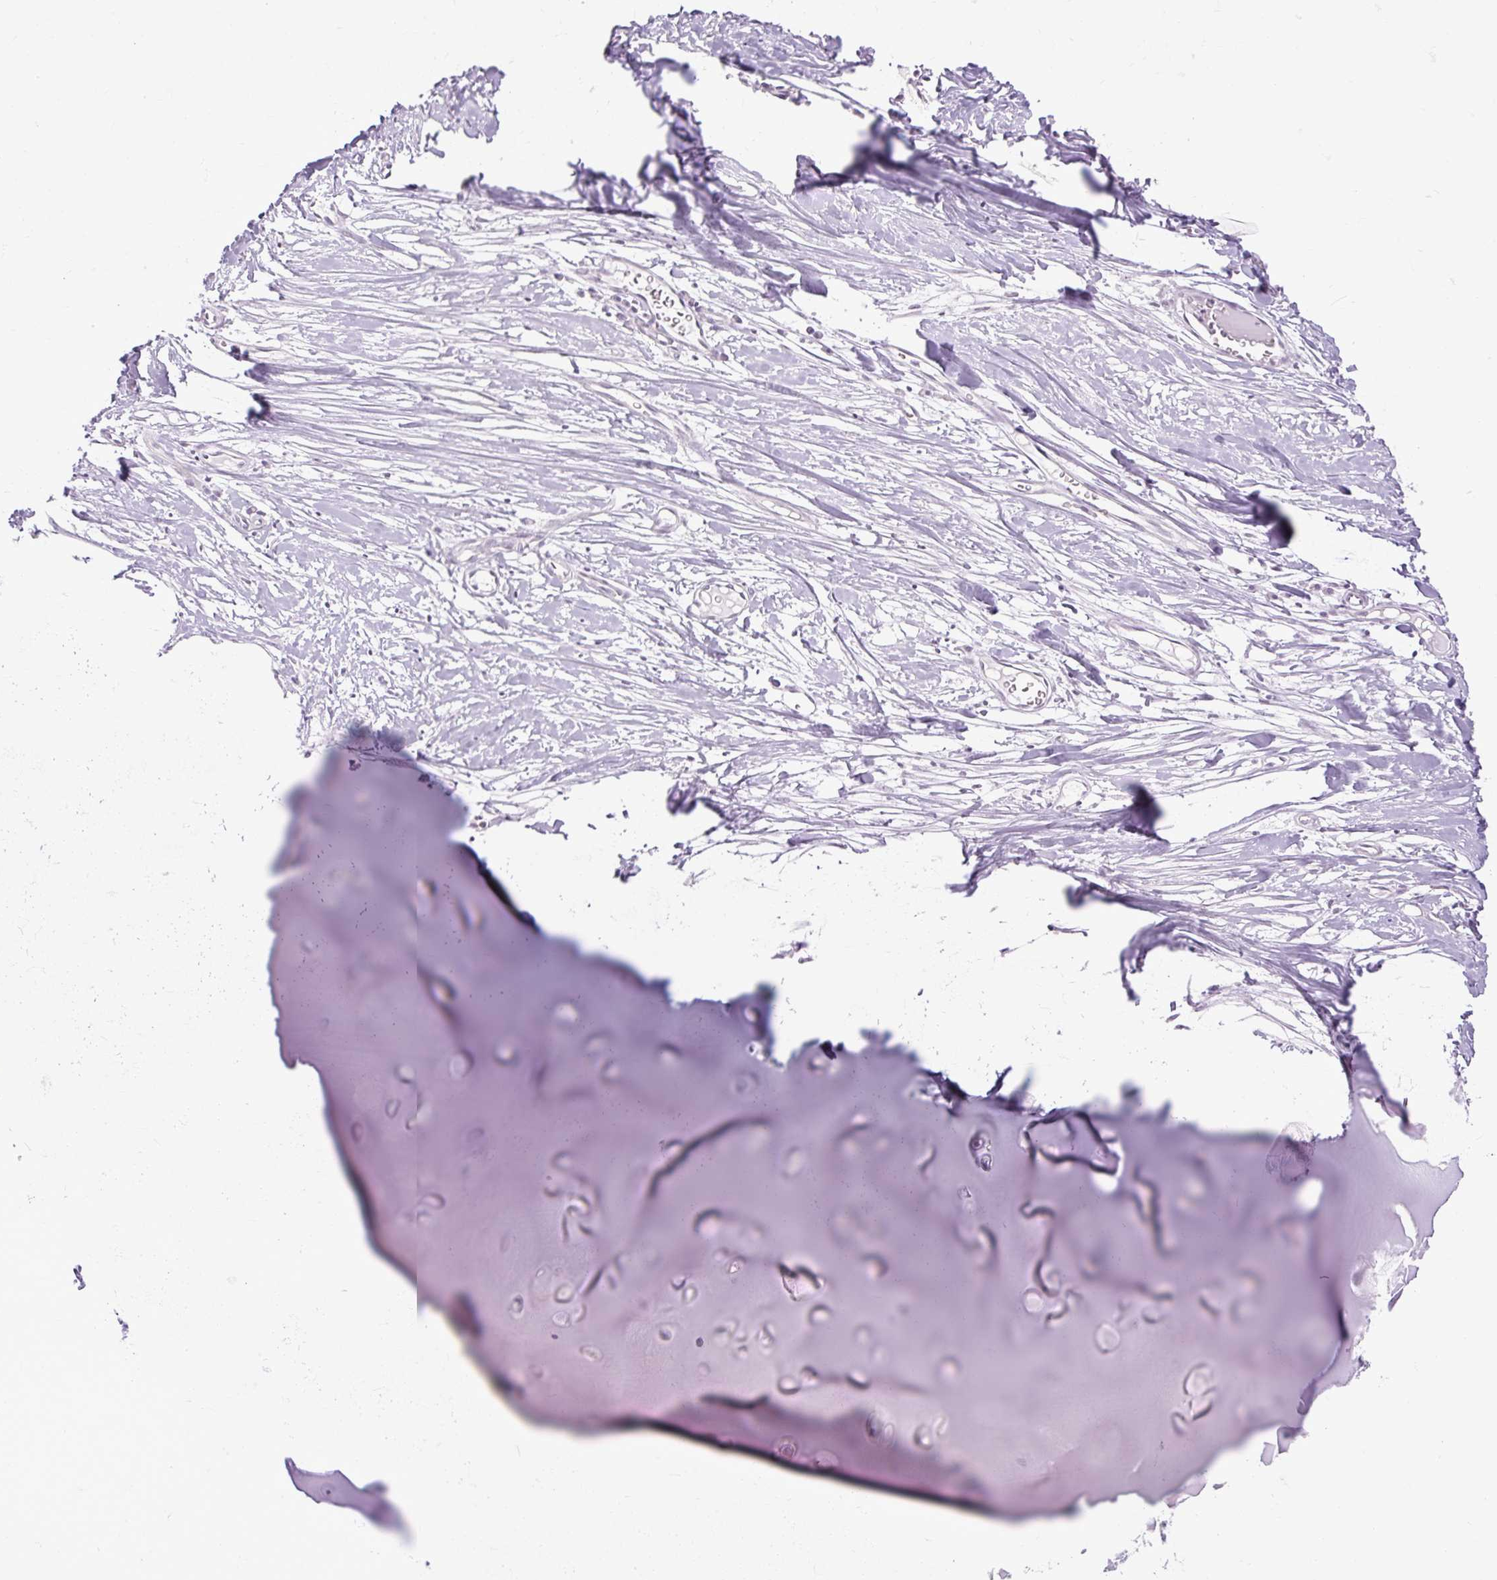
{"staining": {"intensity": "negative", "quantity": "none", "location": "none"}, "tissue": "soft tissue", "cell_type": "Chondrocytes", "image_type": "normal", "snomed": [{"axis": "morphology", "description": "Normal tissue, NOS"}, {"axis": "topography", "description": "Cartilage tissue"}], "caption": "There is no significant positivity in chondrocytes of soft tissue.", "gene": "CCDC93", "patient": {"sex": "male", "age": 57}}